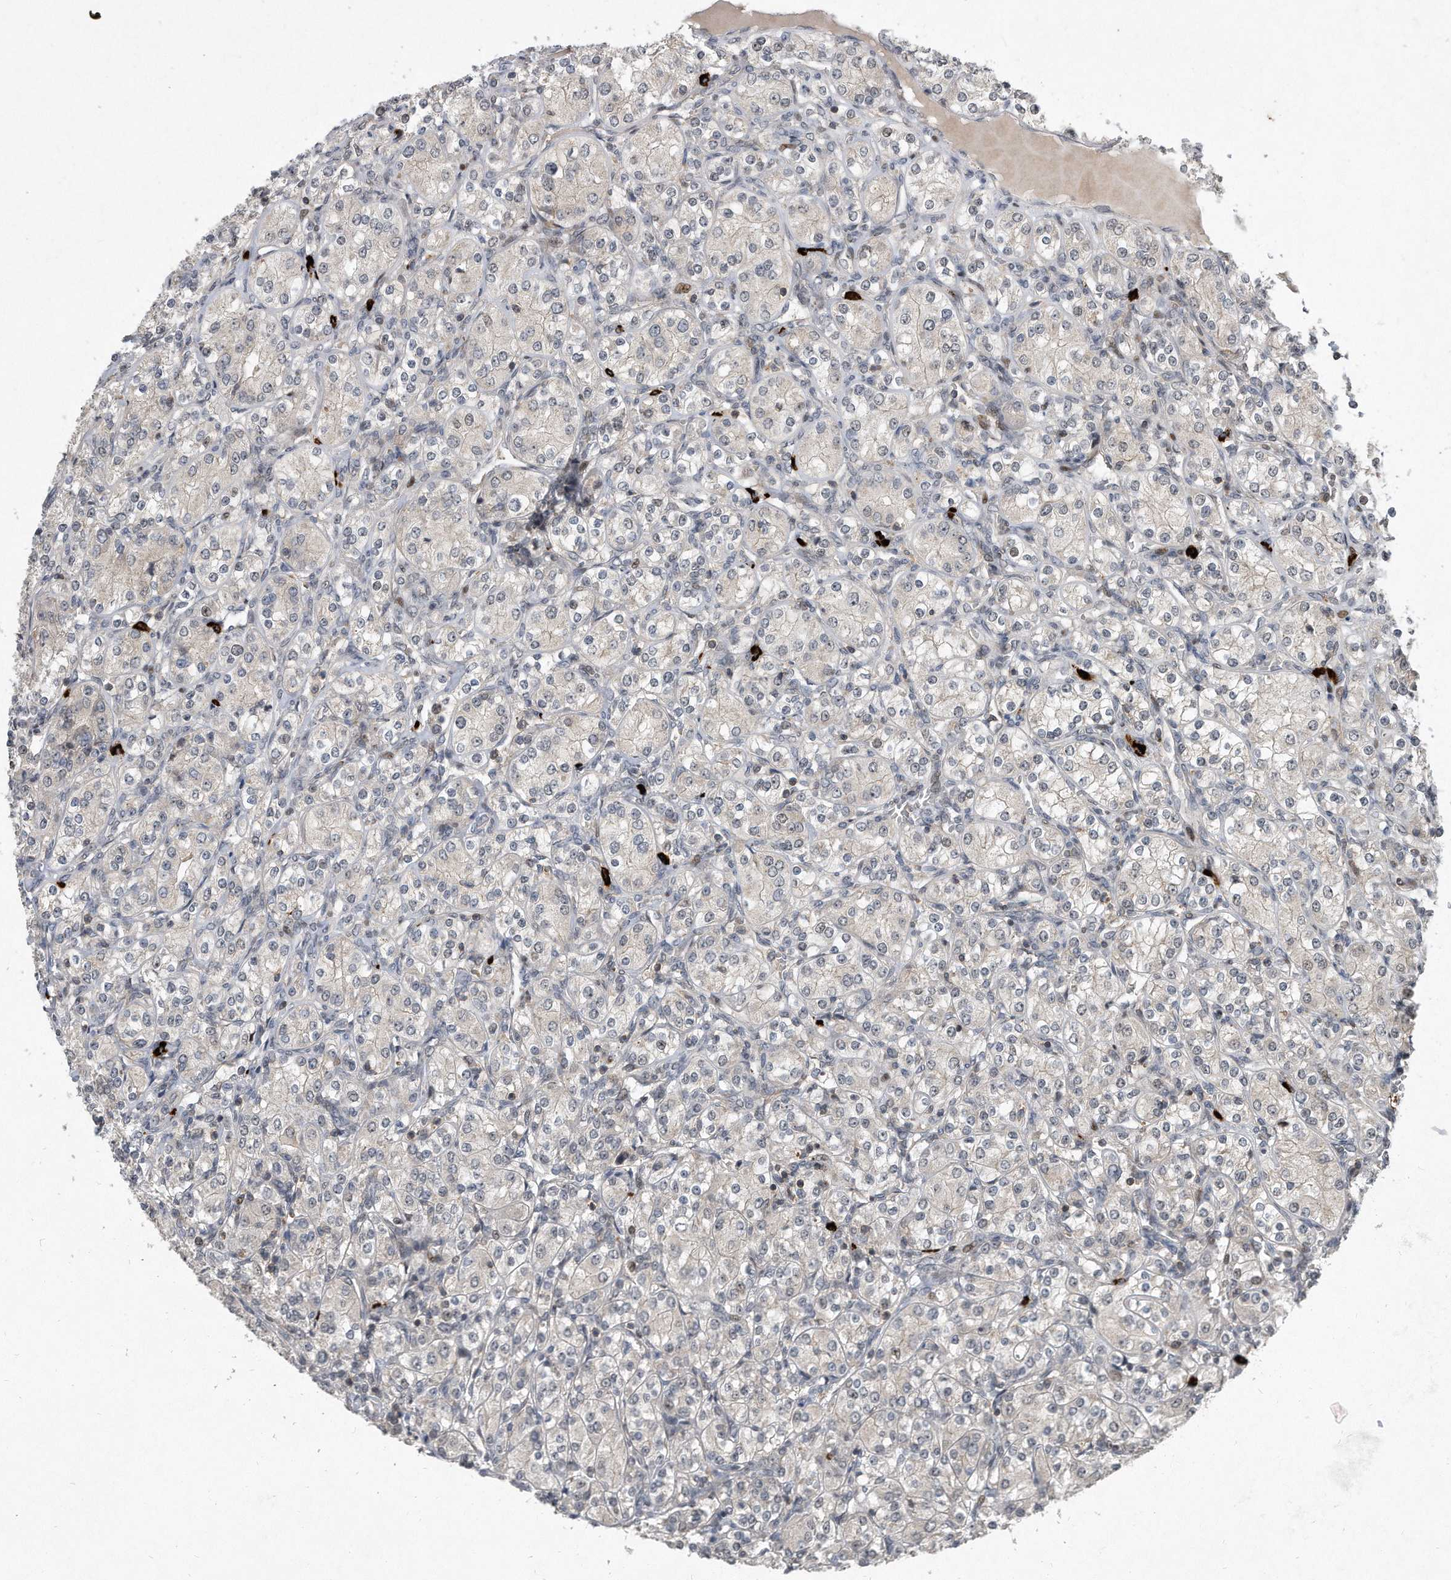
{"staining": {"intensity": "negative", "quantity": "none", "location": "none"}, "tissue": "renal cancer", "cell_type": "Tumor cells", "image_type": "cancer", "snomed": [{"axis": "morphology", "description": "Adenocarcinoma, NOS"}, {"axis": "topography", "description": "Kidney"}], "caption": "Immunohistochemical staining of renal cancer shows no significant staining in tumor cells.", "gene": "PGBD2", "patient": {"sex": "male", "age": 77}}